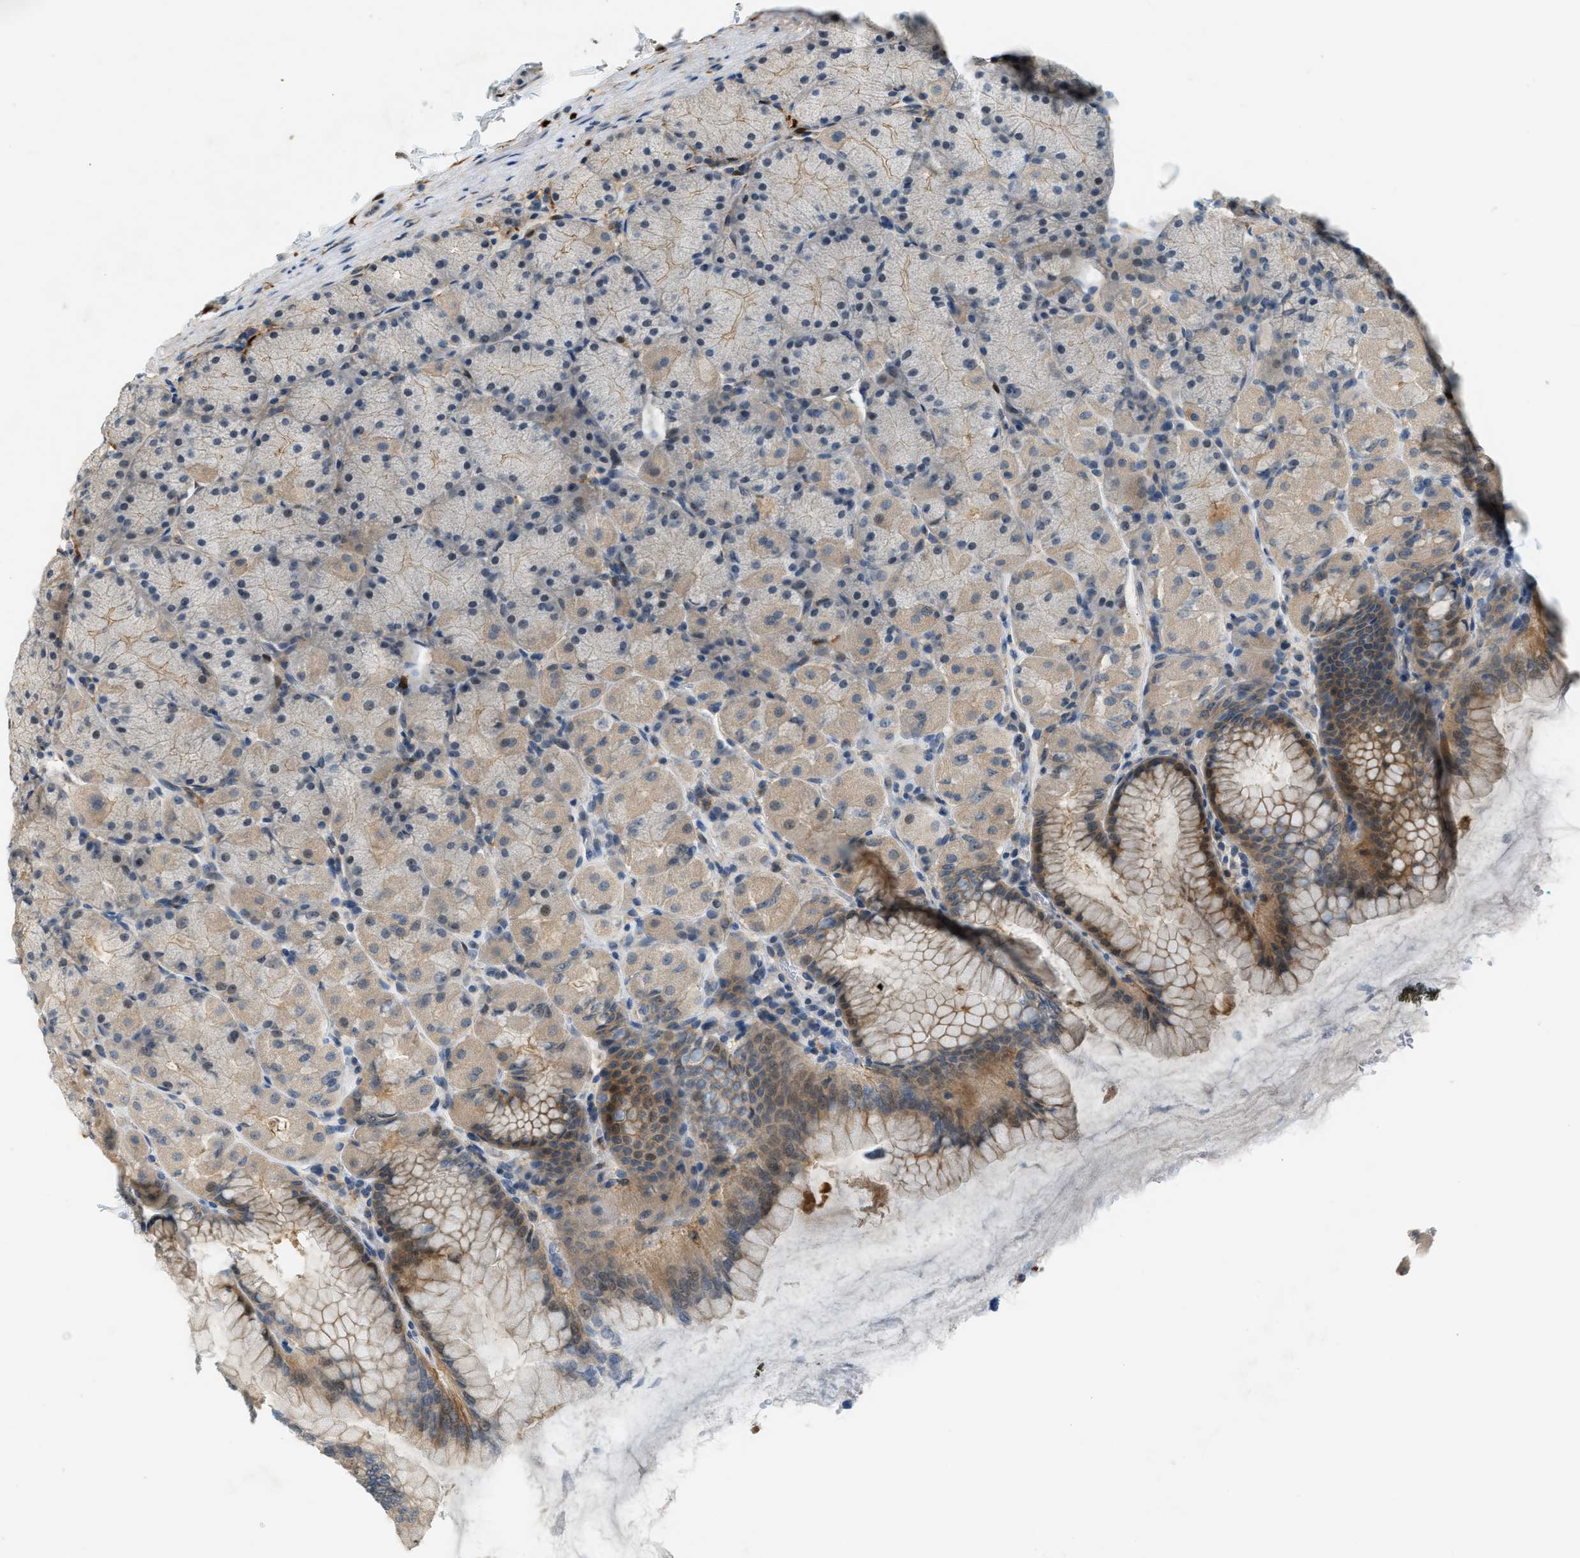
{"staining": {"intensity": "weak", "quantity": "25%-75%", "location": "cytoplasmic/membranous"}, "tissue": "stomach", "cell_type": "Glandular cells", "image_type": "normal", "snomed": [{"axis": "morphology", "description": "Normal tissue, NOS"}, {"axis": "topography", "description": "Stomach, upper"}], "caption": "Immunohistochemical staining of unremarkable stomach displays 25%-75% levels of weak cytoplasmic/membranous protein positivity in about 25%-75% of glandular cells. Ihc stains the protein of interest in brown and the nuclei are stained blue.", "gene": "PDCL3", "patient": {"sex": "female", "age": 56}}